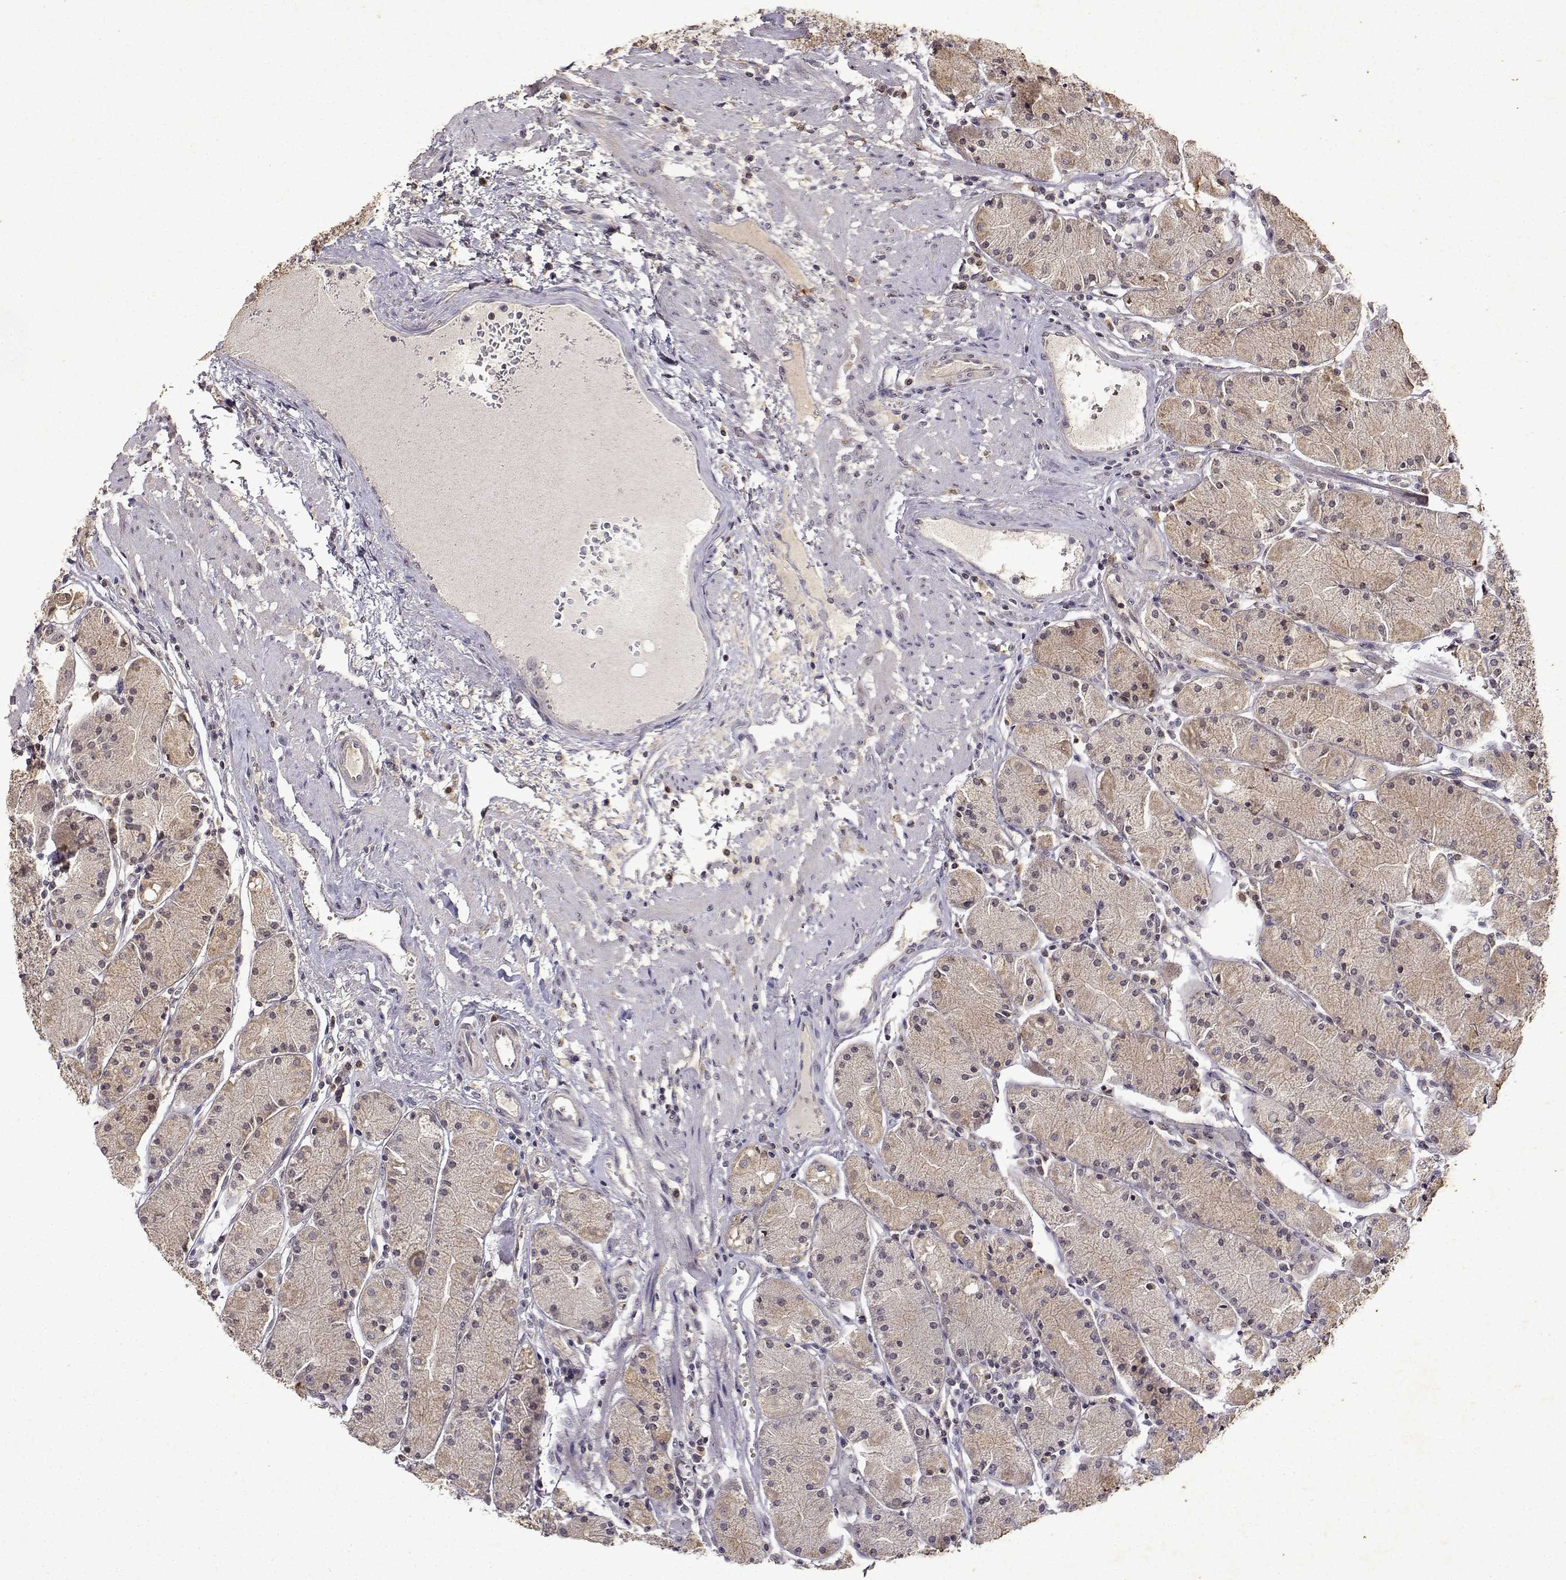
{"staining": {"intensity": "weak", "quantity": ">75%", "location": "cytoplasmic/membranous"}, "tissue": "stomach", "cell_type": "Glandular cells", "image_type": "normal", "snomed": [{"axis": "morphology", "description": "Normal tissue, NOS"}, {"axis": "topography", "description": "Stomach, upper"}], "caption": "A brown stain highlights weak cytoplasmic/membranous staining of a protein in glandular cells of normal stomach. (IHC, brightfield microscopy, high magnification).", "gene": "BDNF", "patient": {"sex": "male", "age": 69}}